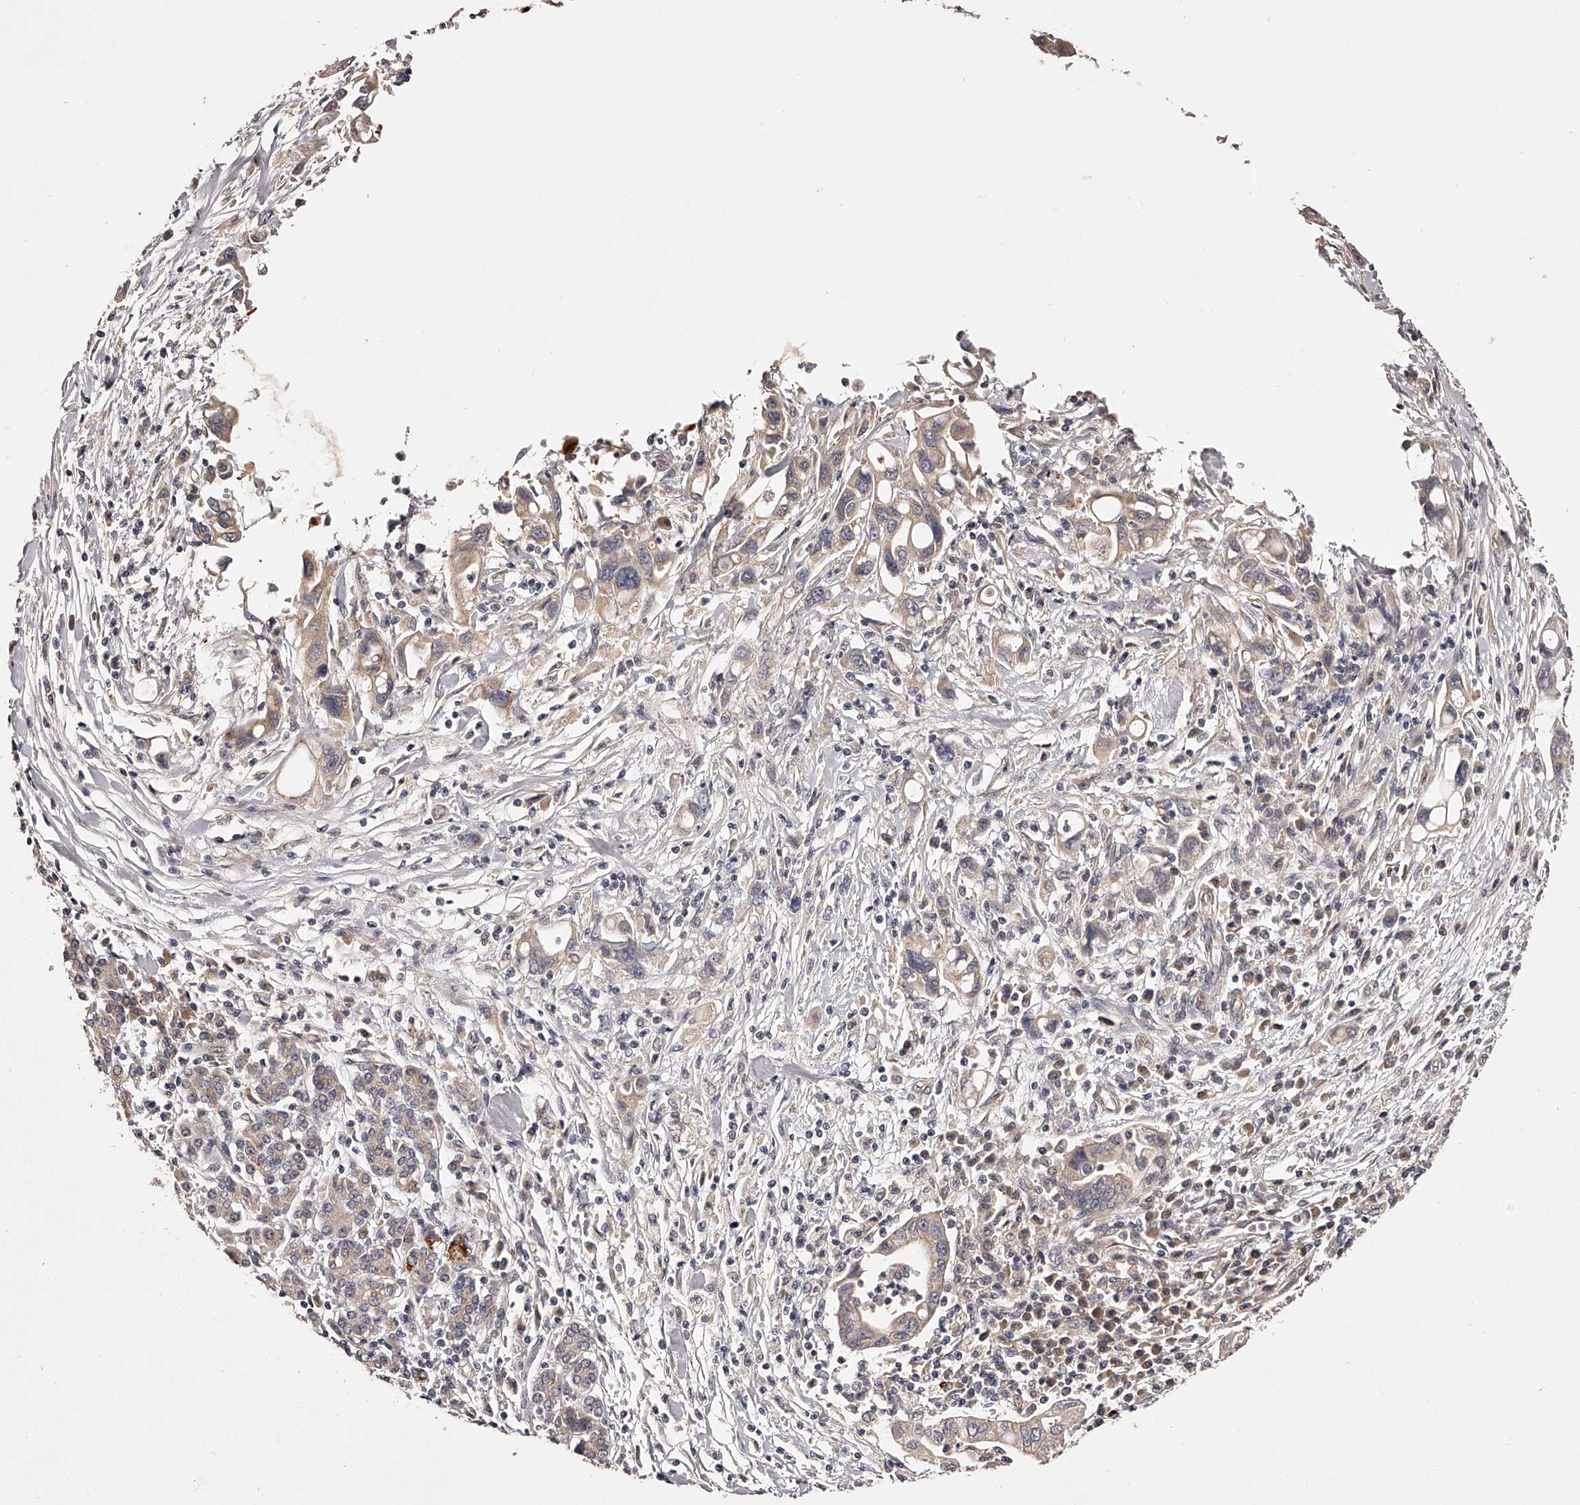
{"staining": {"intensity": "weak", "quantity": ">75%", "location": "cytoplasmic/membranous"}, "tissue": "pancreatic cancer", "cell_type": "Tumor cells", "image_type": "cancer", "snomed": [{"axis": "morphology", "description": "Adenocarcinoma, NOS"}, {"axis": "topography", "description": "Pancreas"}], "caption": "This is an image of immunohistochemistry staining of adenocarcinoma (pancreatic), which shows weak staining in the cytoplasmic/membranous of tumor cells.", "gene": "ODF2L", "patient": {"sex": "female", "age": 57}}